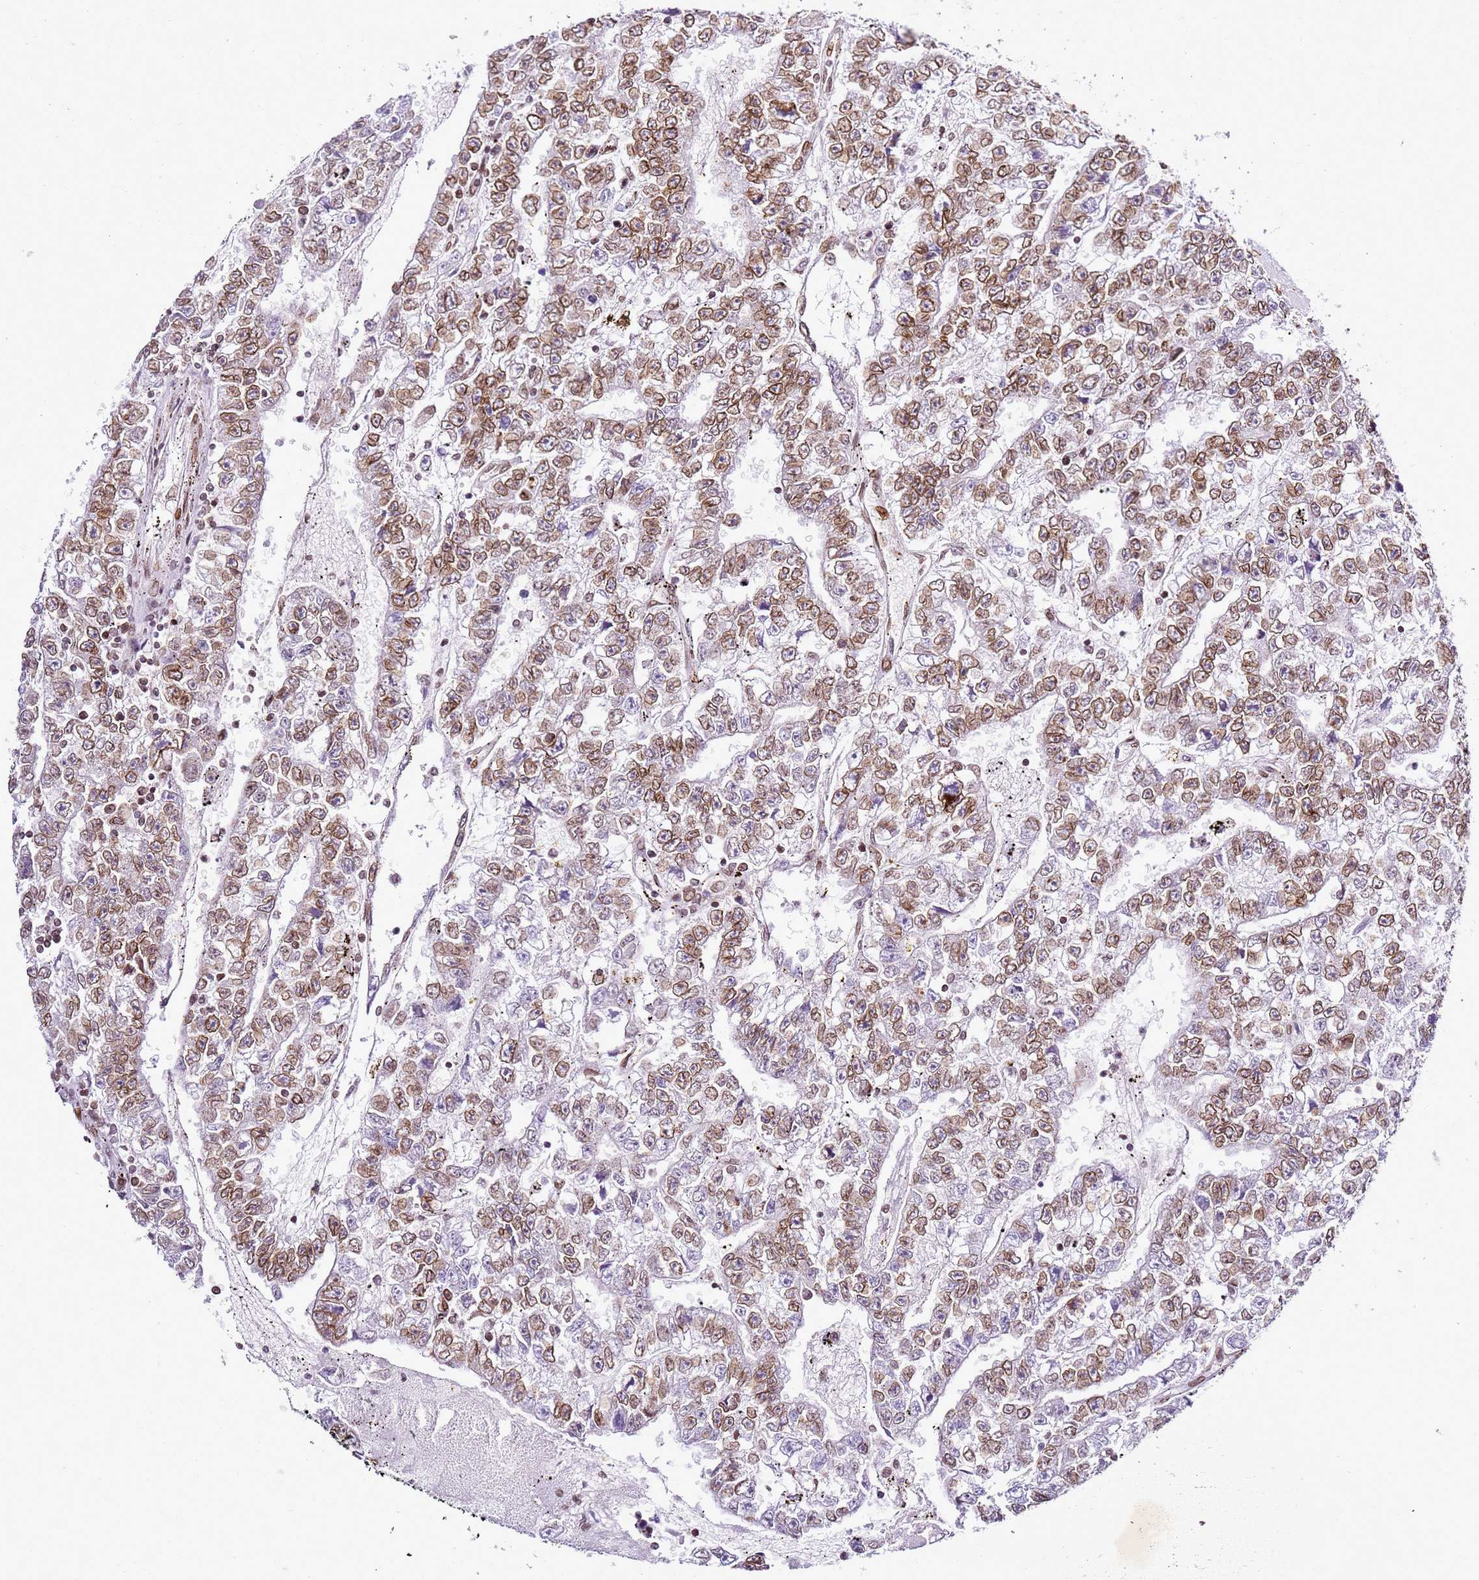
{"staining": {"intensity": "moderate", "quantity": ">75%", "location": "cytoplasmic/membranous,nuclear"}, "tissue": "testis cancer", "cell_type": "Tumor cells", "image_type": "cancer", "snomed": [{"axis": "morphology", "description": "Carcinoma, Embryonal, NOS"}, {"axis": "topography", "description": "Testis"}], "caption": "Approximately >75% of tumor cells in testis cancer display moderate cytoplasmic/membranous and nuclear protein expression as visualized by brown immunohistochemical staining.", "gene": "POU6F1", "patient": {"sex": "male", "age": 25}}